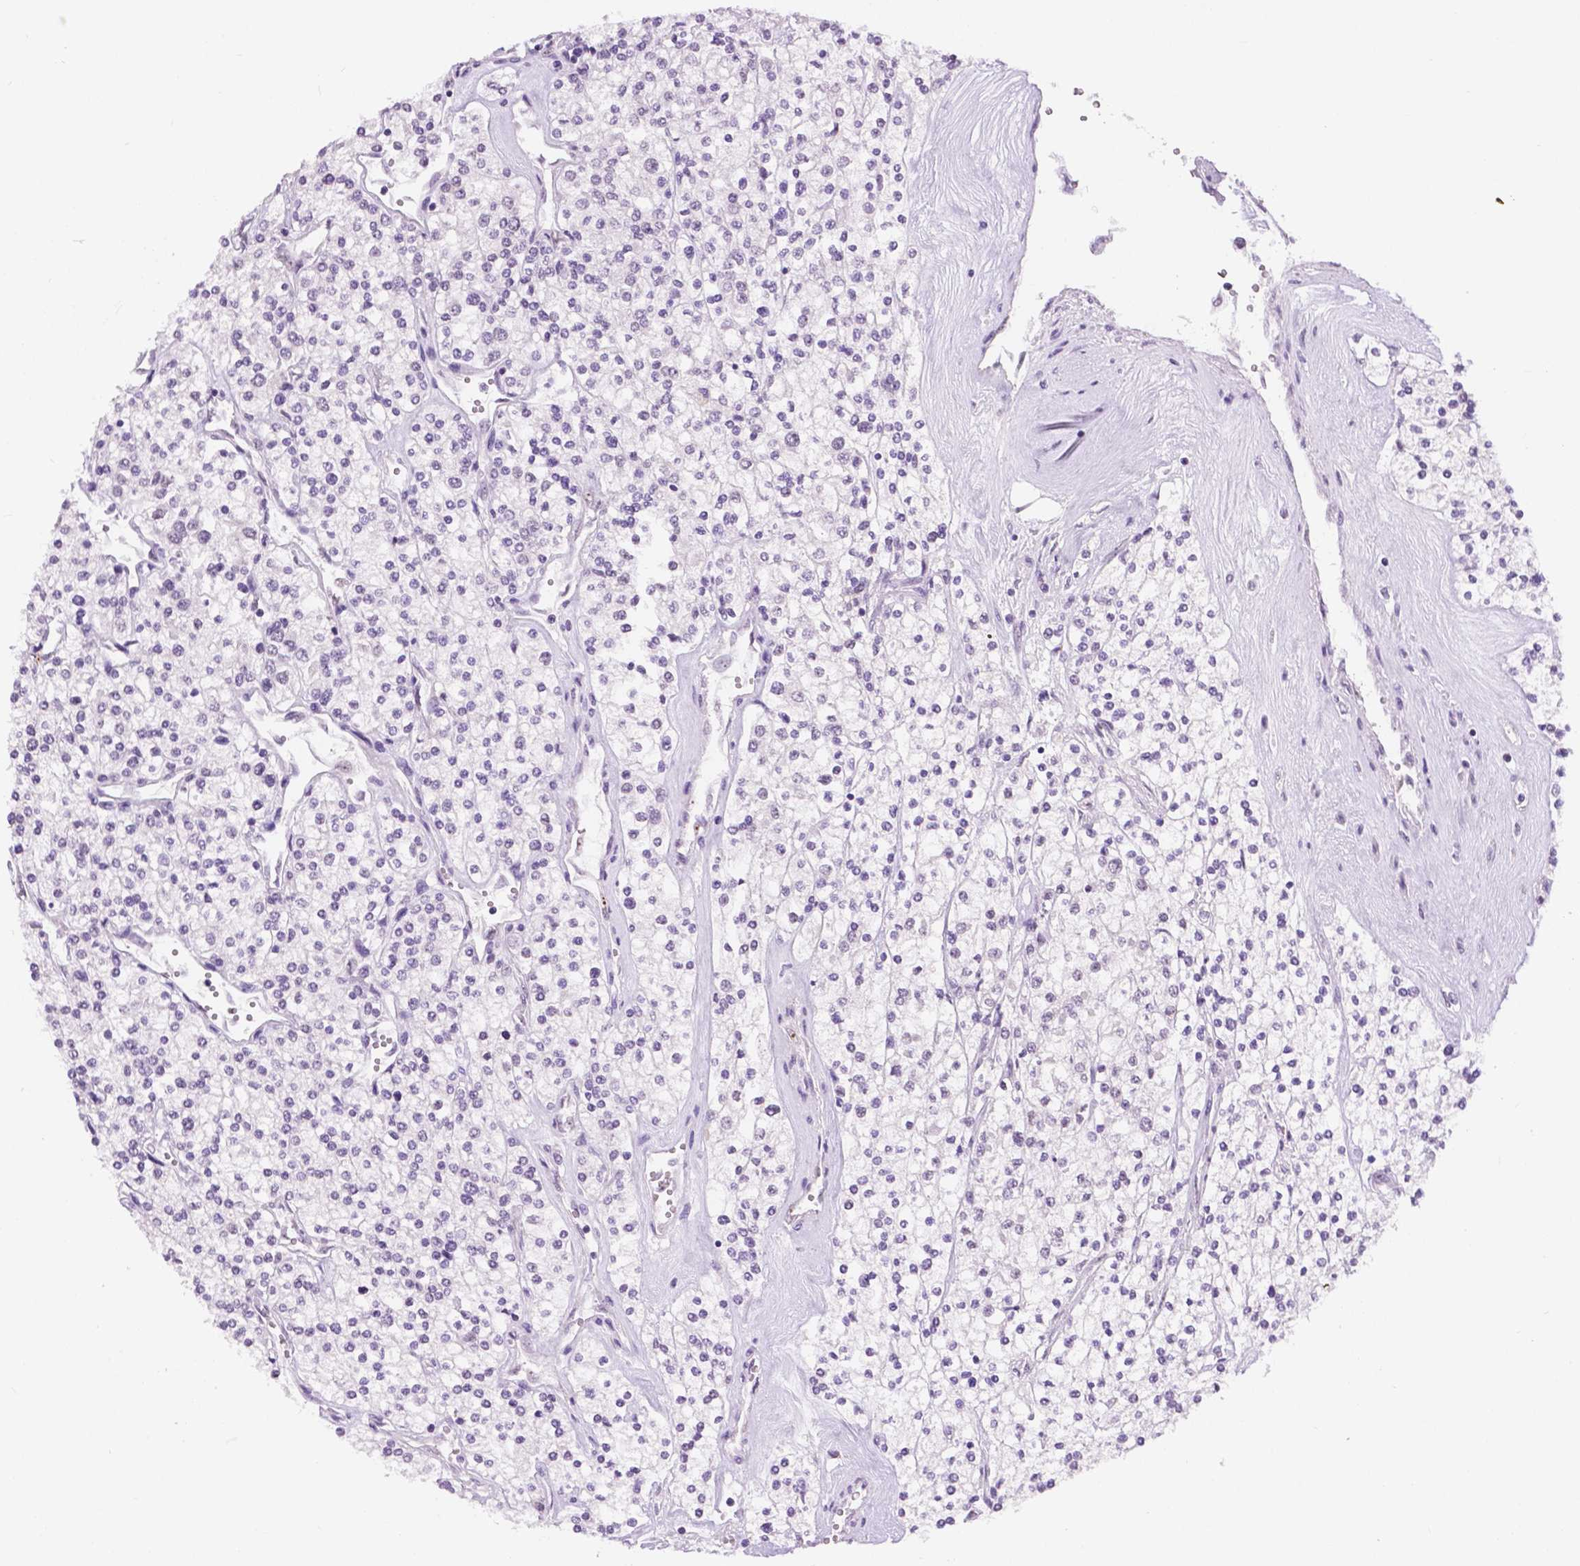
{"staining": {"intensity": "negative", "quantity": "none", "location": "none"}, "tissue": "renal cancer", "cell_type": "Tumor cells", "image_type": "cancer", "snomed": [{"axis": "morphology", "description": "Adenocarcinoma, NOS"}, {"axis": "topography", "description": "Kidney"}], "caption": "Adenocarcinoma (renal) was stained to show a protein in brown. There is no significant positivity in tumor cells.", "gene": "NHP2", "patient": {"sex": "male", "age": 80}}